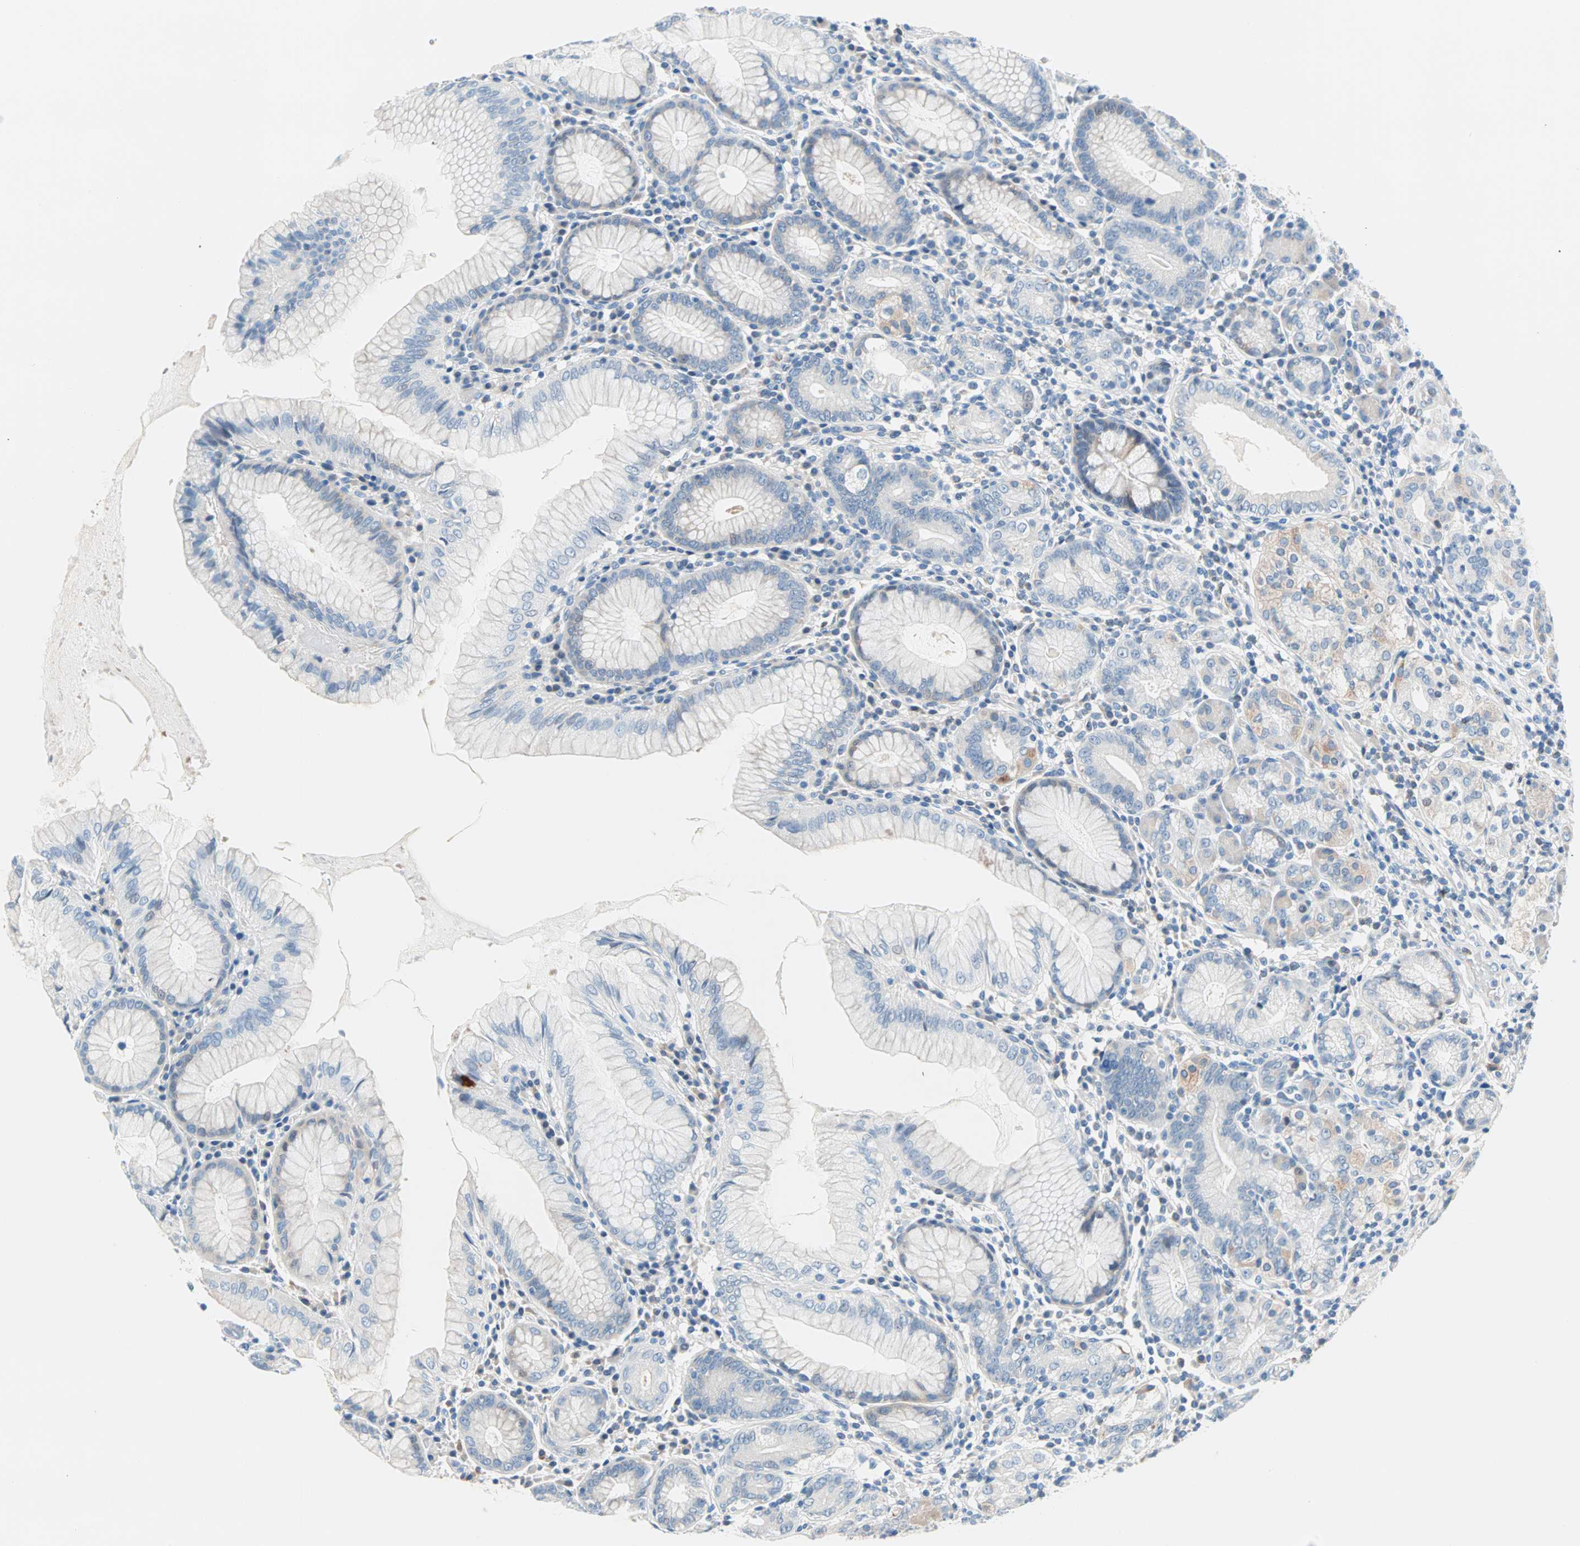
{"staining": {"intensity": "weak", "quantity": "<25%", "location": "cytoplasmic/membranous"}, "tissue": "stomach", "cell_type": "Glandular cells", "image_type": "normal", "snomed": [{"axis": "morphology", "description": "Normal tissue, NOS"}, {"axis": "topography", "description": "Stomach, lower"}], "caption": "Immunohistochemistry of benign stomach shows no expression in glandular cells.", "gene": "TMEM163", "patient": {"sex": "female", "age": 76}}